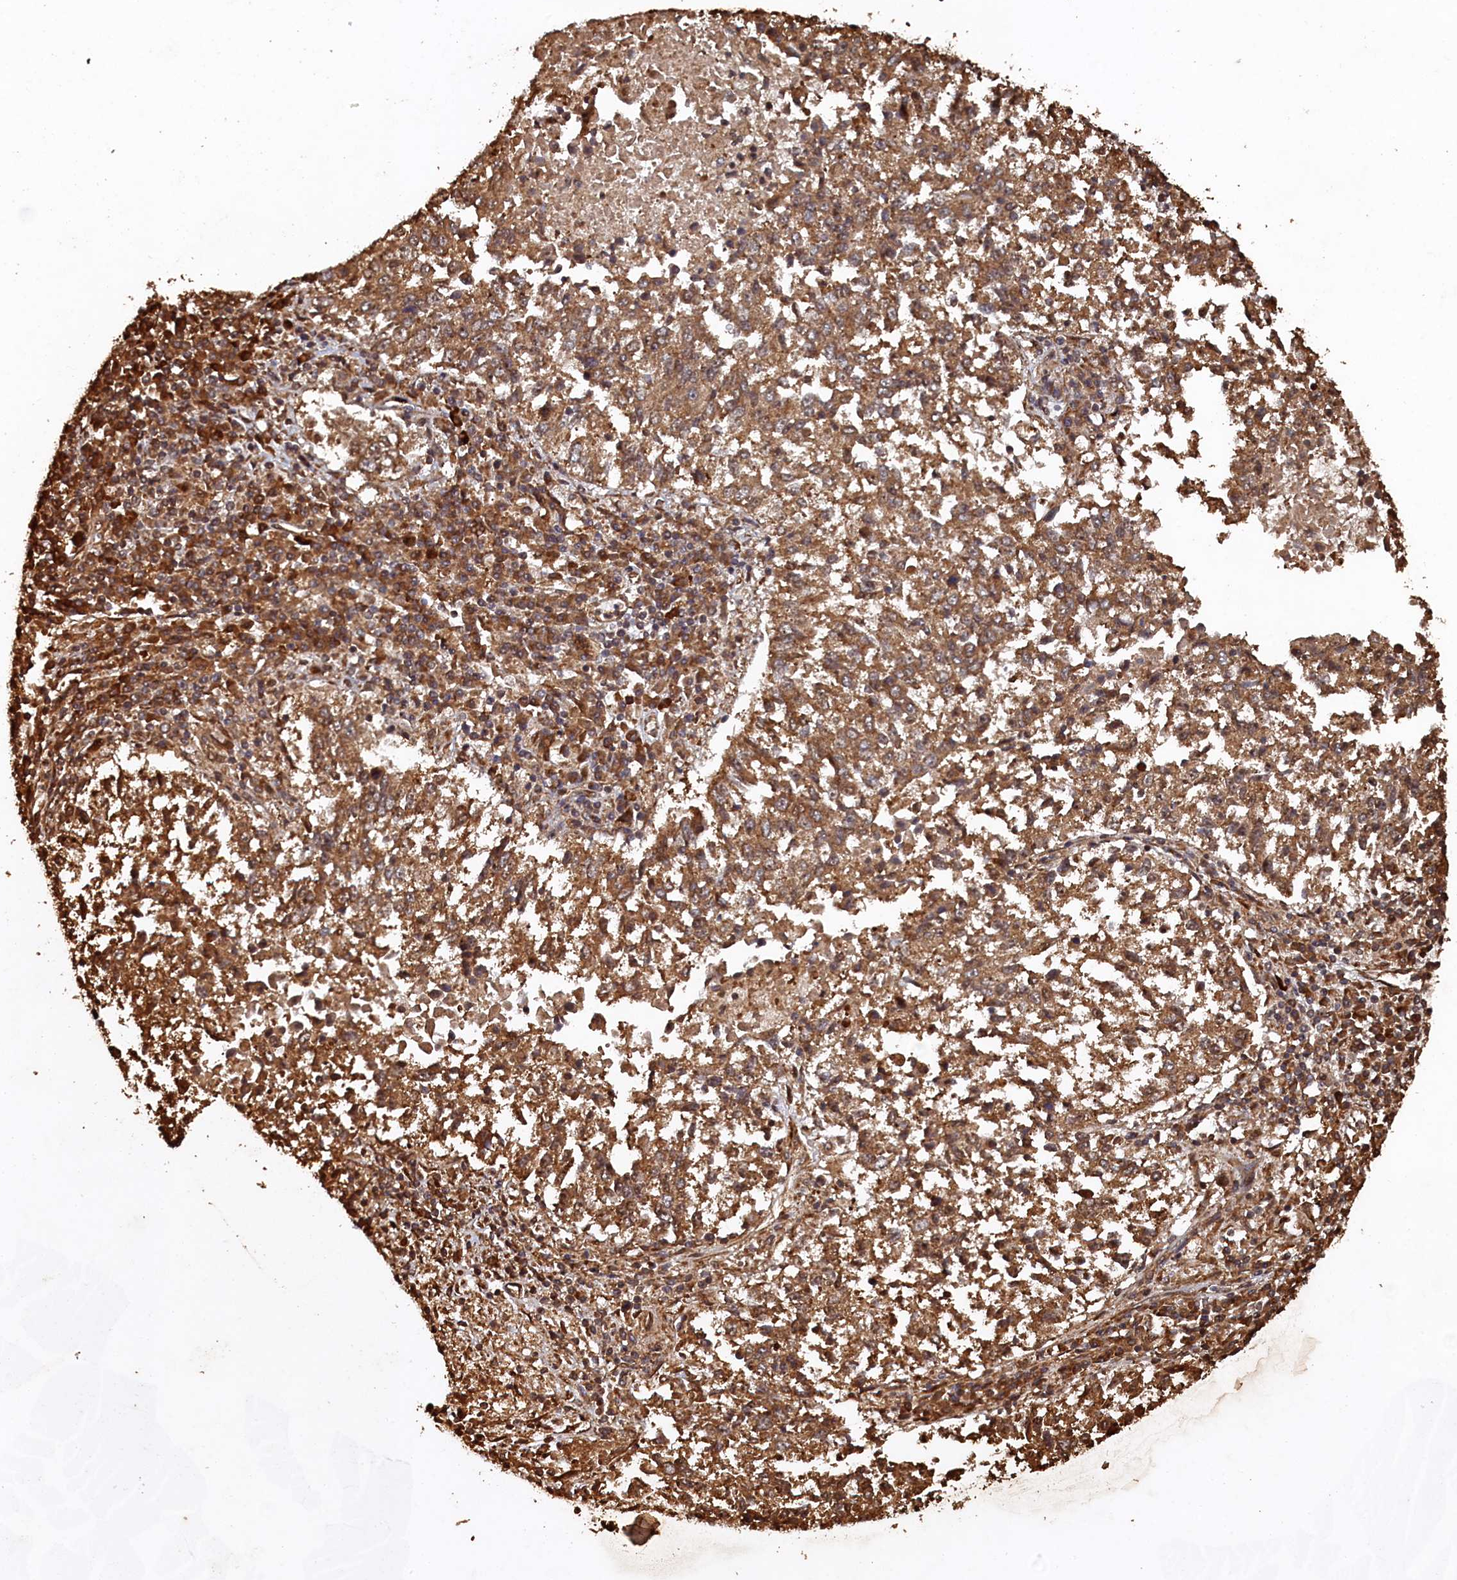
{"staining": {"intensity": "moderate", "quantity": ">75%", "location": "cytoplasmic/membranous"}, "tissue": "lung cancer", "cell_type": "Tumor cells", "image_type": "cancer", "snomed": [{"axis": "morphology", "description": "Squamous cell carcinoma, NOS"}, {"axis": "topography", "description": "Lung"}], "caption": "About >75% of tumor cells in human lung squamous cell carcinoma reveal moderate cytoplasmic/membranous protein expression as visualized by brown immunohistochemical staining.", "gene": "PIGN", "patient": {"sex": "male", "age": 73}}